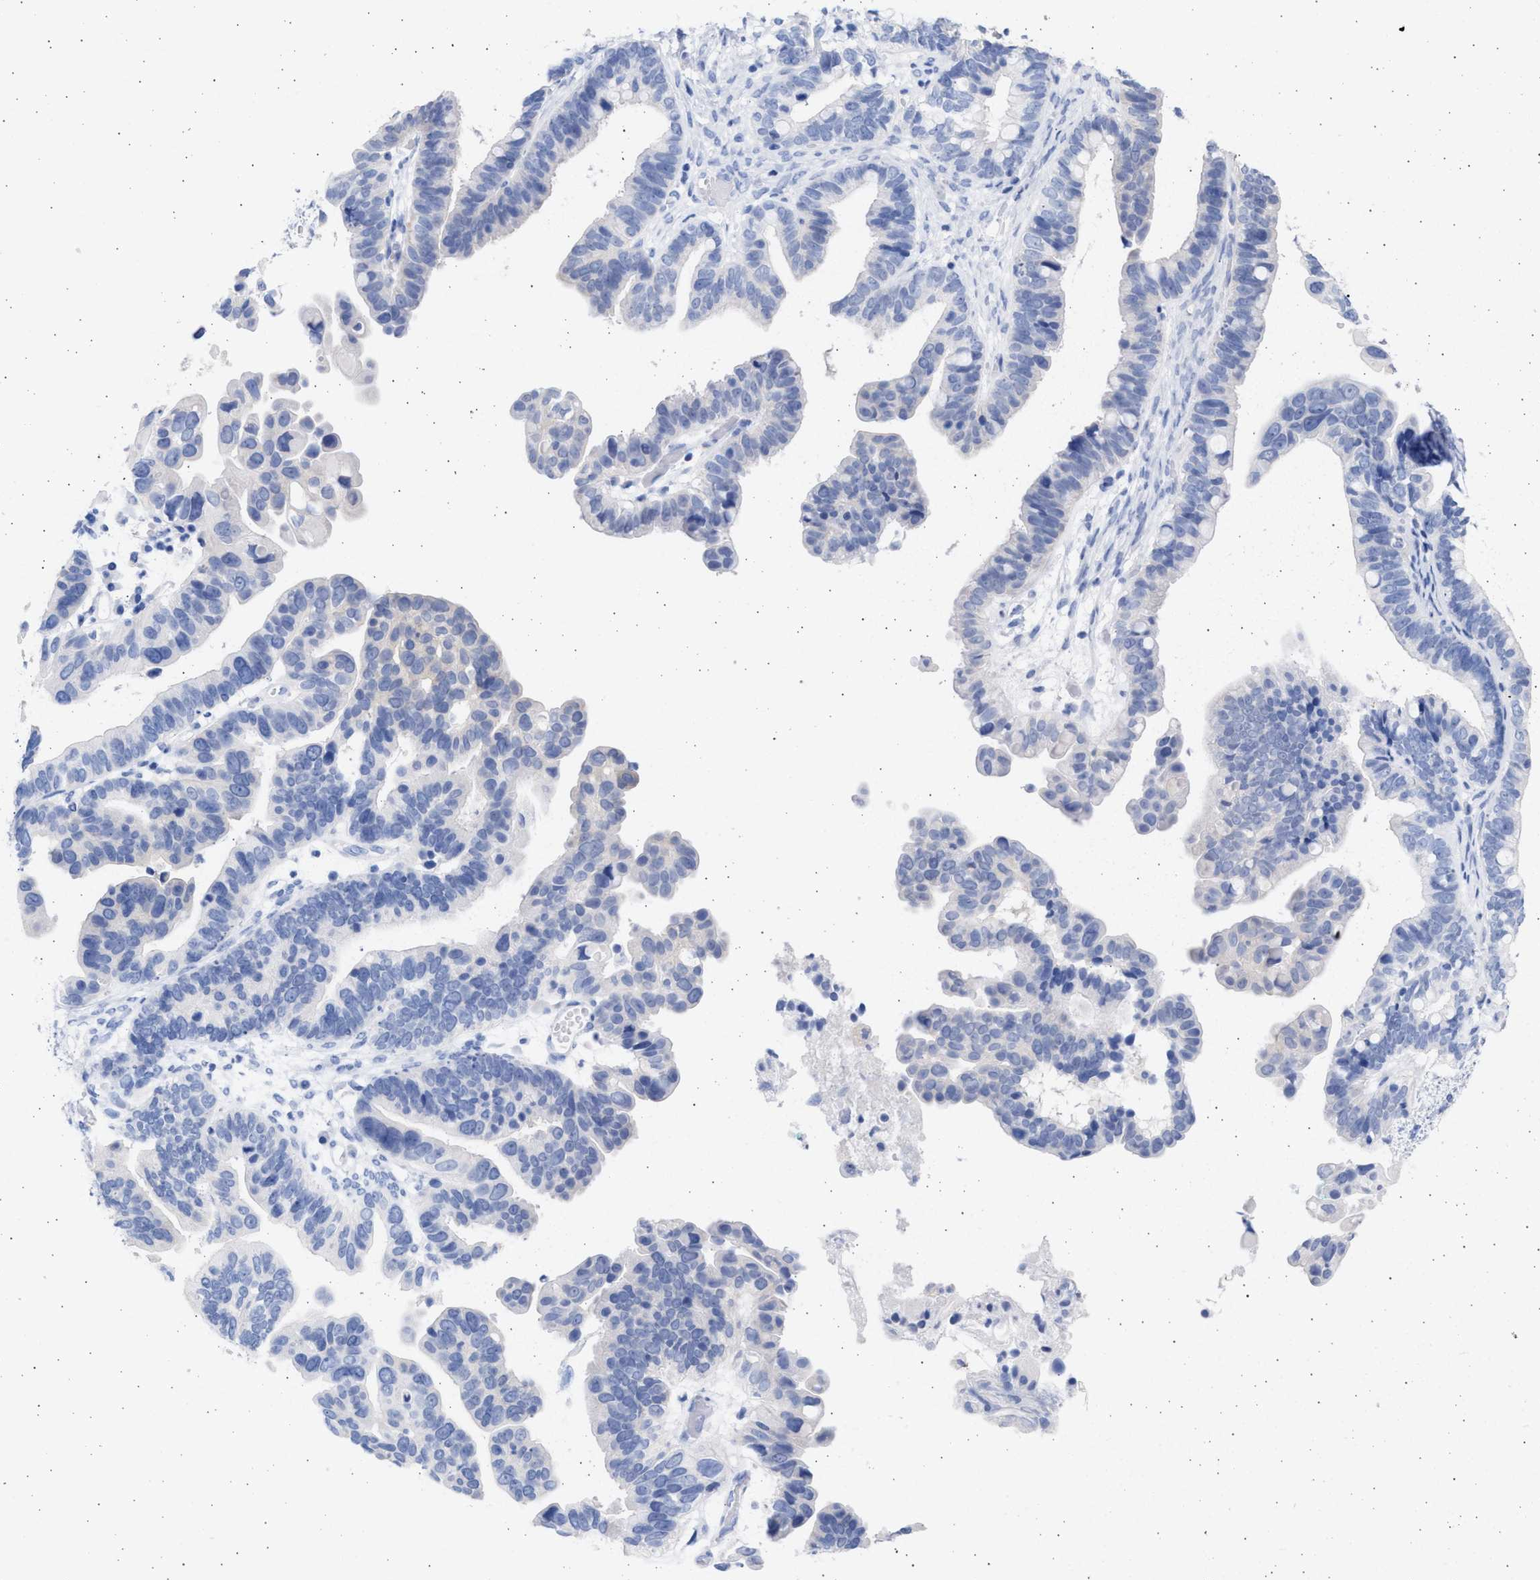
{"staining": {"intensity": "negative", "quantity": "none", "location": "none"}, "tissue": "ovarian cancer", "cell_type": "Tumor cells", "image_type": "cancer", "snomed": [{"axis": "morphology", "description": "Cystadenocarcinoma, serous, NOS"}, {"axis": "topography", "description": "Ovary"}], "caption": "Tumor cells are negative for protein expression in human ovarian cancer.", "gene": "ALDOC", "patient": {"sex": "female", "age": 56}}